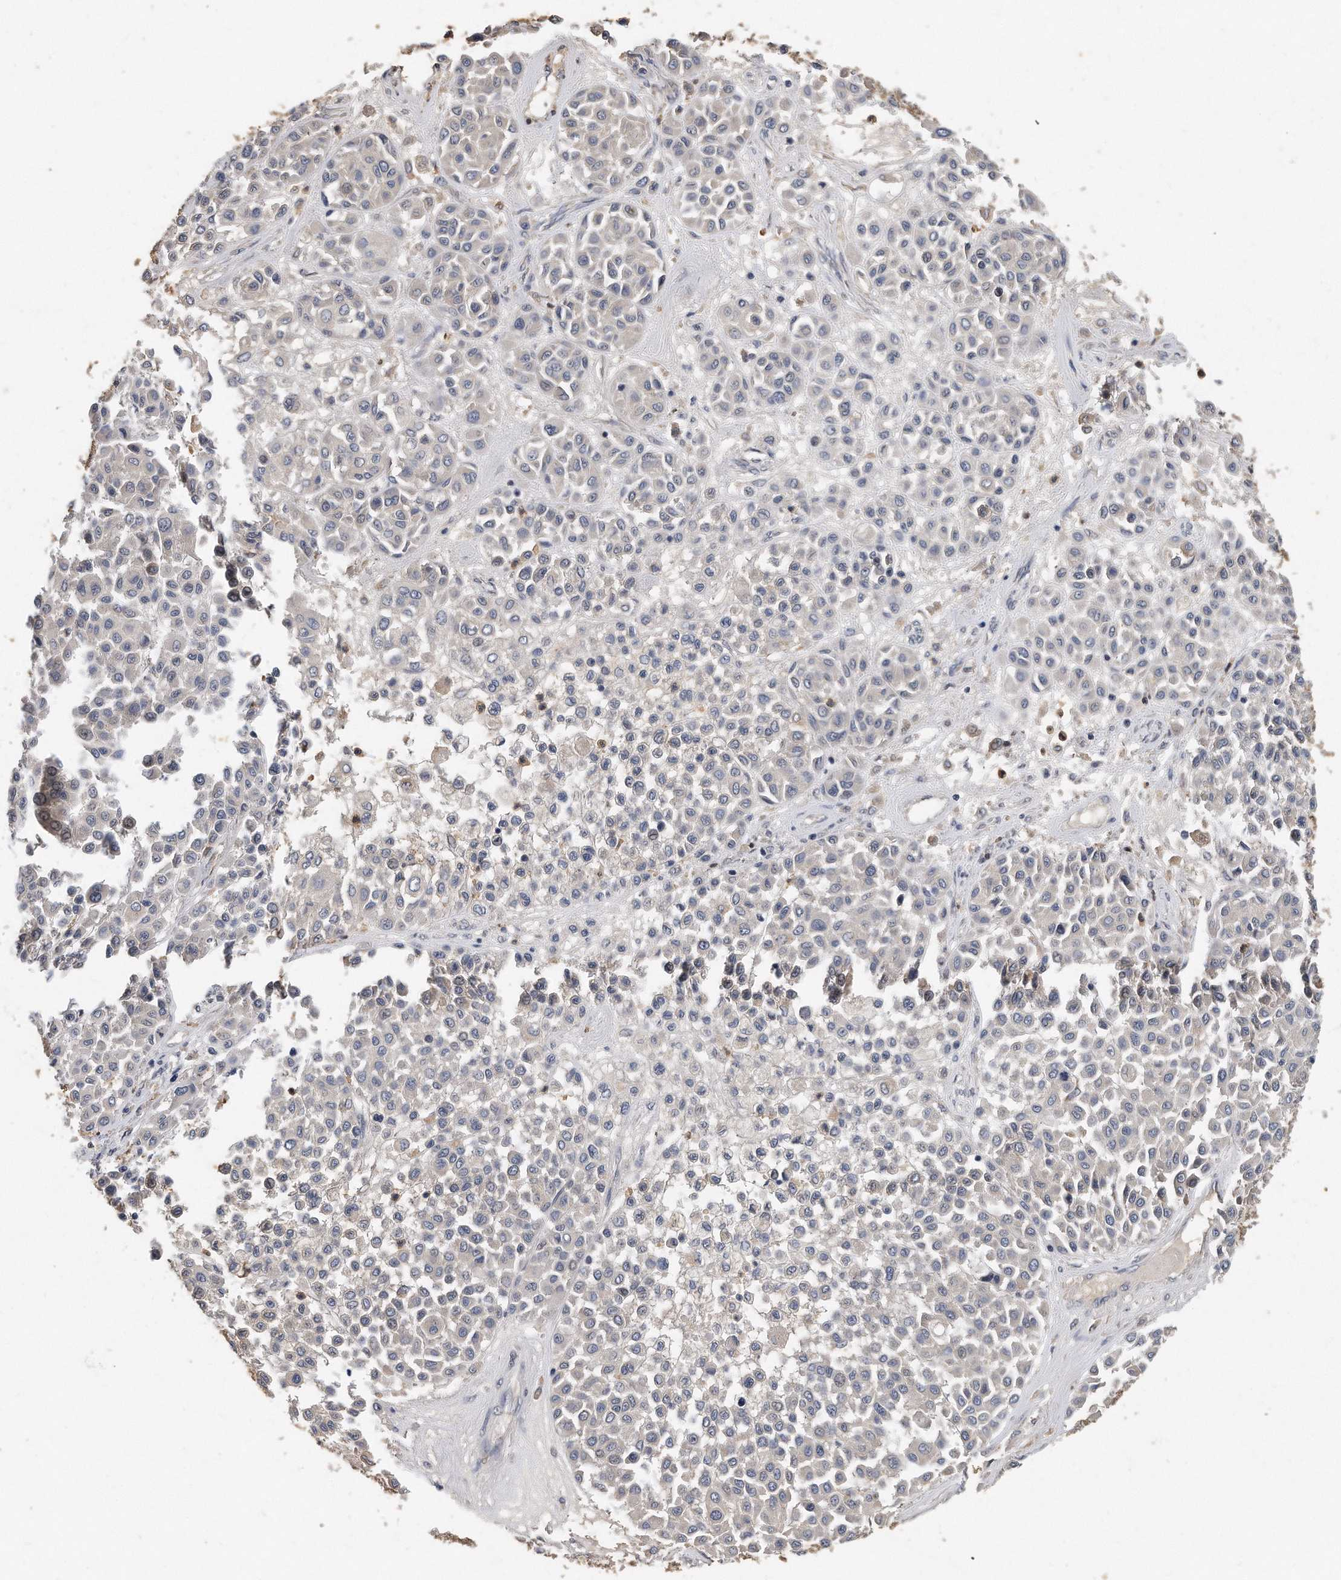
{"staining": {"intensity": "negative", "quantity": "none", "location": "none"}, "tissue": "melanoma", "cell_type": "Tumor cells", "image_type": "cancer", "snomed": [{"axis": "morphology", "description": "Malignant melanoma, Metastatic site"}, {"axis": "topography", "description": "Soft tissue"}], "caption": "Micrograph shows no significant protein positivity in tumor cells of malignant melanoma (metastatic site).", "gene": "HOMER3", "patient": {"sex": "male", "age": 41}}